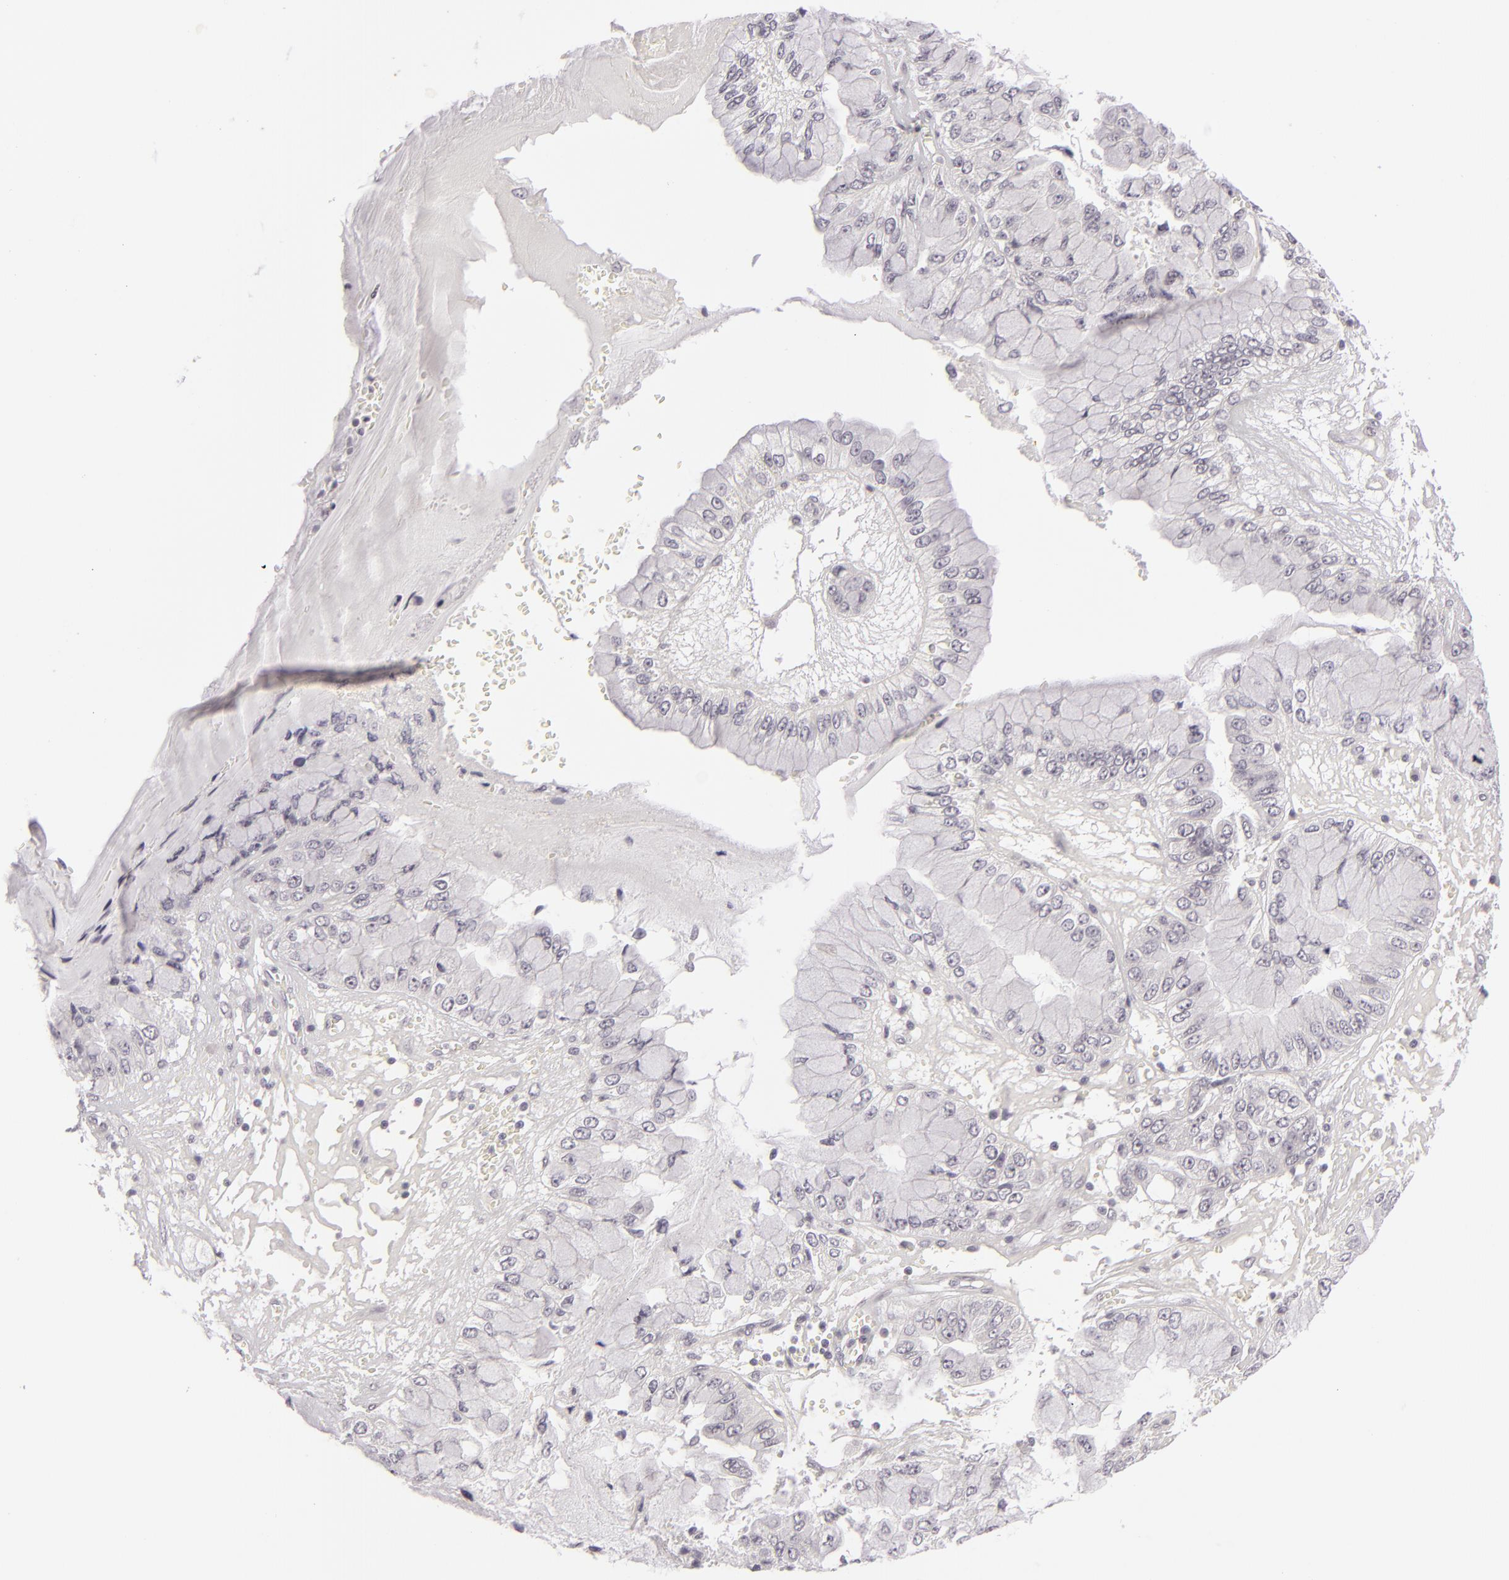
{"staining": {"intensity": "negative", "quantity": "none", "location": "none"}, "tissue": "liver cancer", "cell_type": "Tumor cells", "image_type": "cancer", "snomed": [{"axis": "morphology", "description": "Cholangiocarcinoma"}, {"axis": "topography", "description": "Liver"}], "caption": "Protein analysis of liver cancer (cholangiocarcinoma) reveals no significant expression in tumor cells.", "gene": "DLG3", "patient": {"sex": "female", "age": 79}}